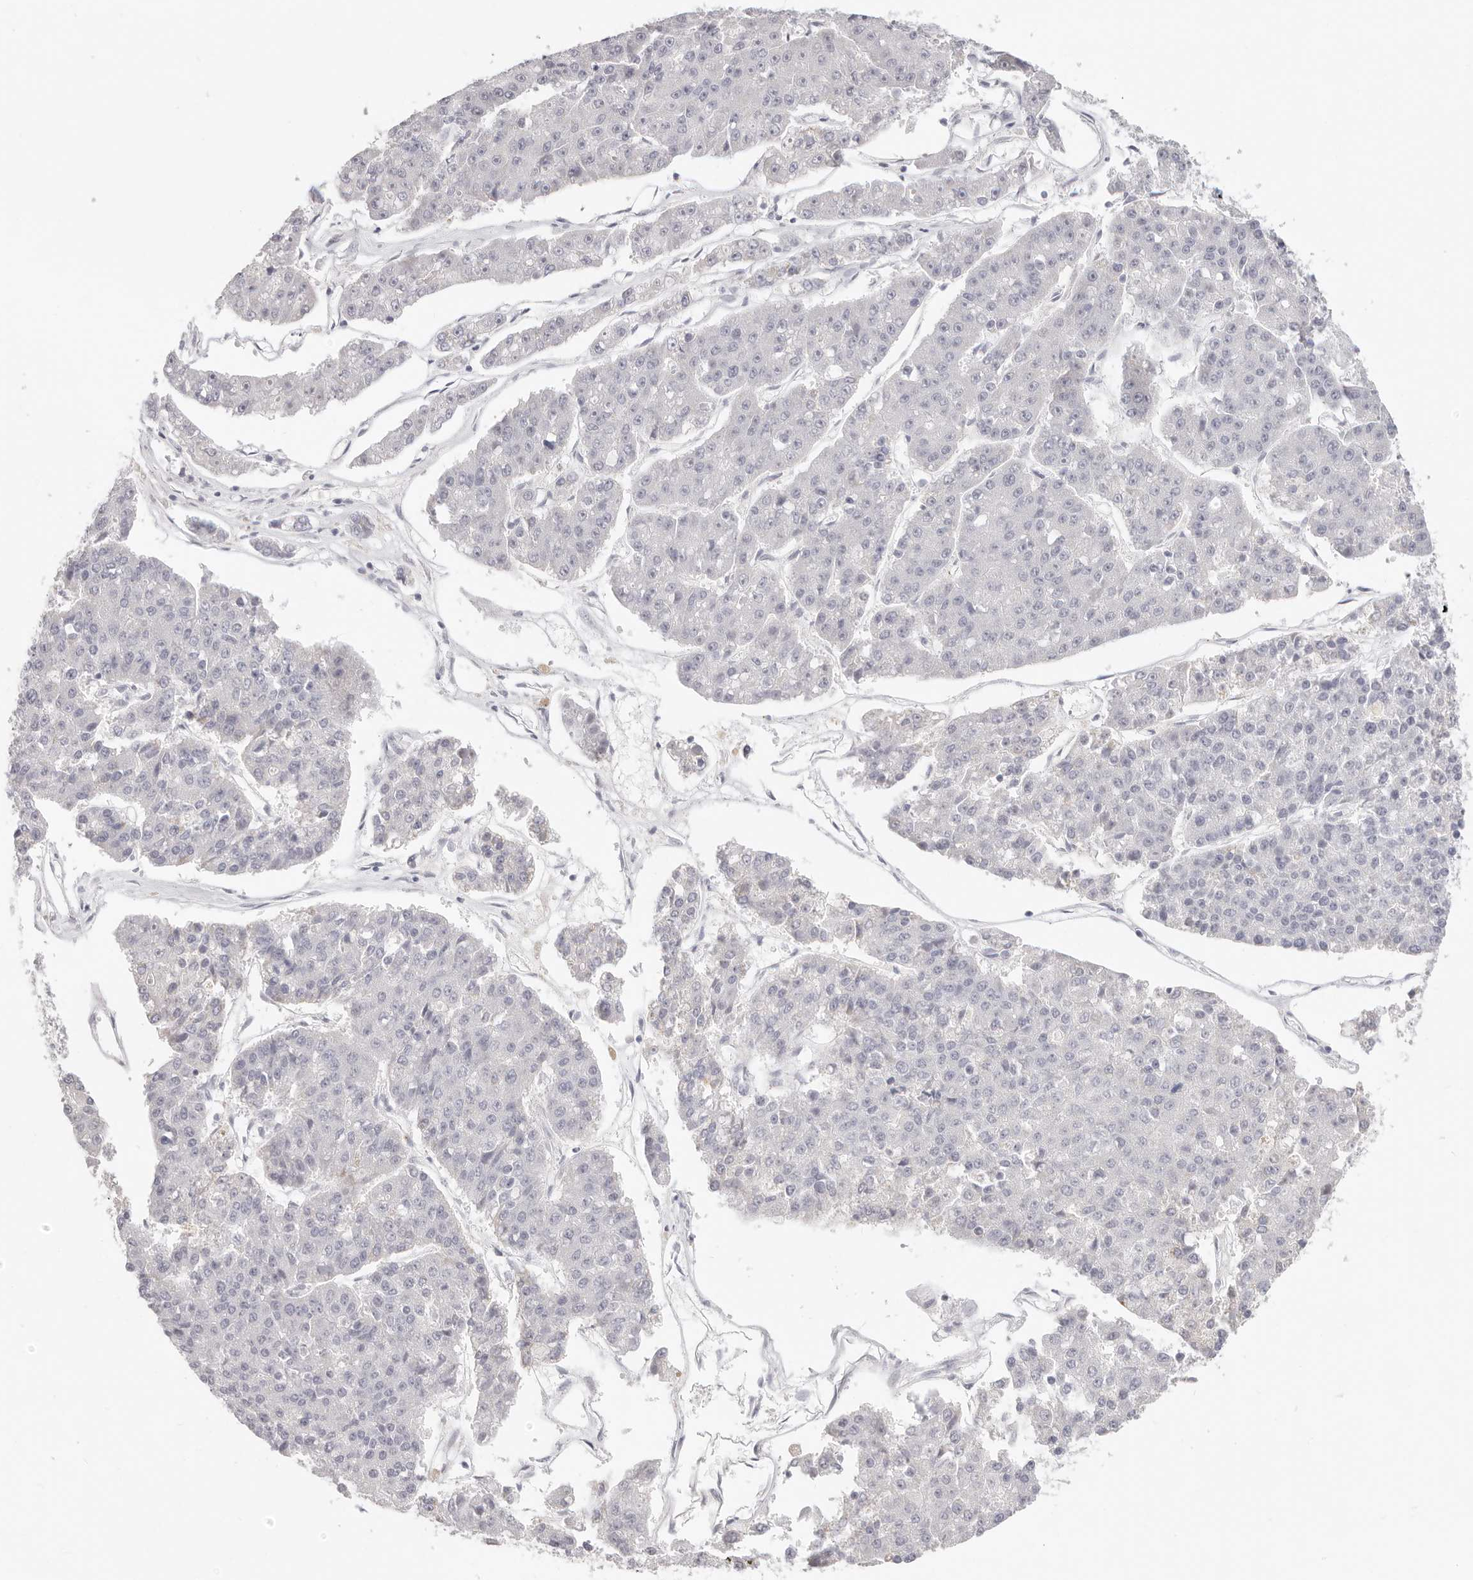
{"staining": {"intensity": "negative", "quantity": "none", "location": "none"}, "tissue": "pancreatic cancer", "cell_type": "Tumor cells", "image_type": "cancer", "snomed": [{"axis": "morphology", "description": "Adenocarcinoma, NOS"}, {"axis": "topography", "description": "Pancreas"}], "caption": "A photomicrograph of pancreatic adenocarcinoma stained for a protein demonstrates no brown staining in tumor cells.", "gene": "ASCL1", "patient": {"sex": "male", "age": 50}}